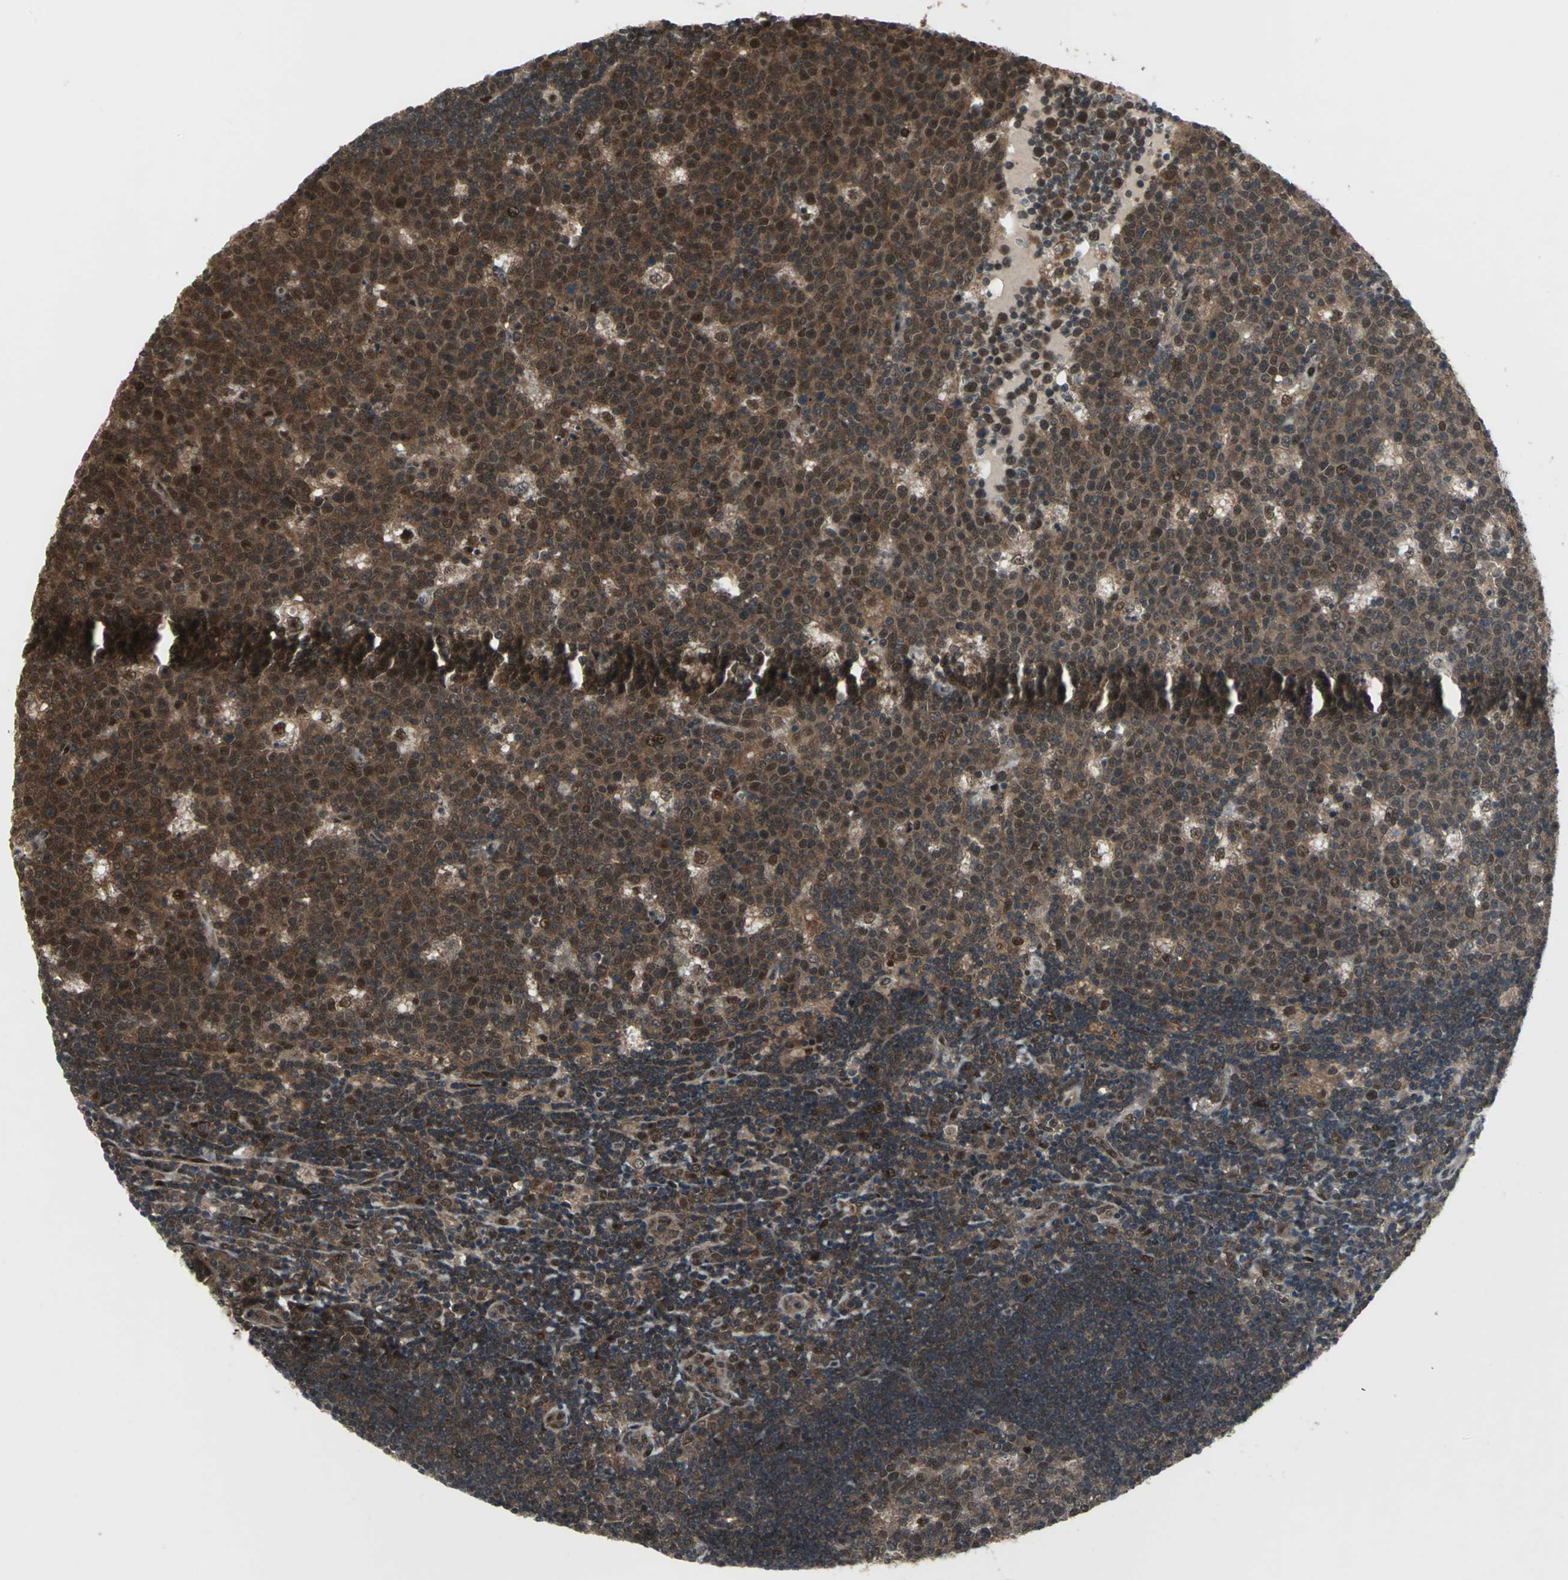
{"staining": {"intensity": "moderate", "quantity": ">75%", "location": "cytoplasmic/membranous,nuclear"}, "tissue": "lymph node", "cell_type": "Germinal center cells", "image_type": "normal", "snomed": [{"axis": "morphology", "description": "Normal tissue, NOS"}, {"axis": "topography", "description": "Lymph node"}, {"axis": "topography", "description": "Salivary gland"}], "caption": "This is a micrograph of IHC staining of benign lymph node, which shows moderate staining in the cytoplasmic/membranous,nuclear of germinal center cells.", "gene": "COPS5", "patient": {"sex": "male", "age": 8}}